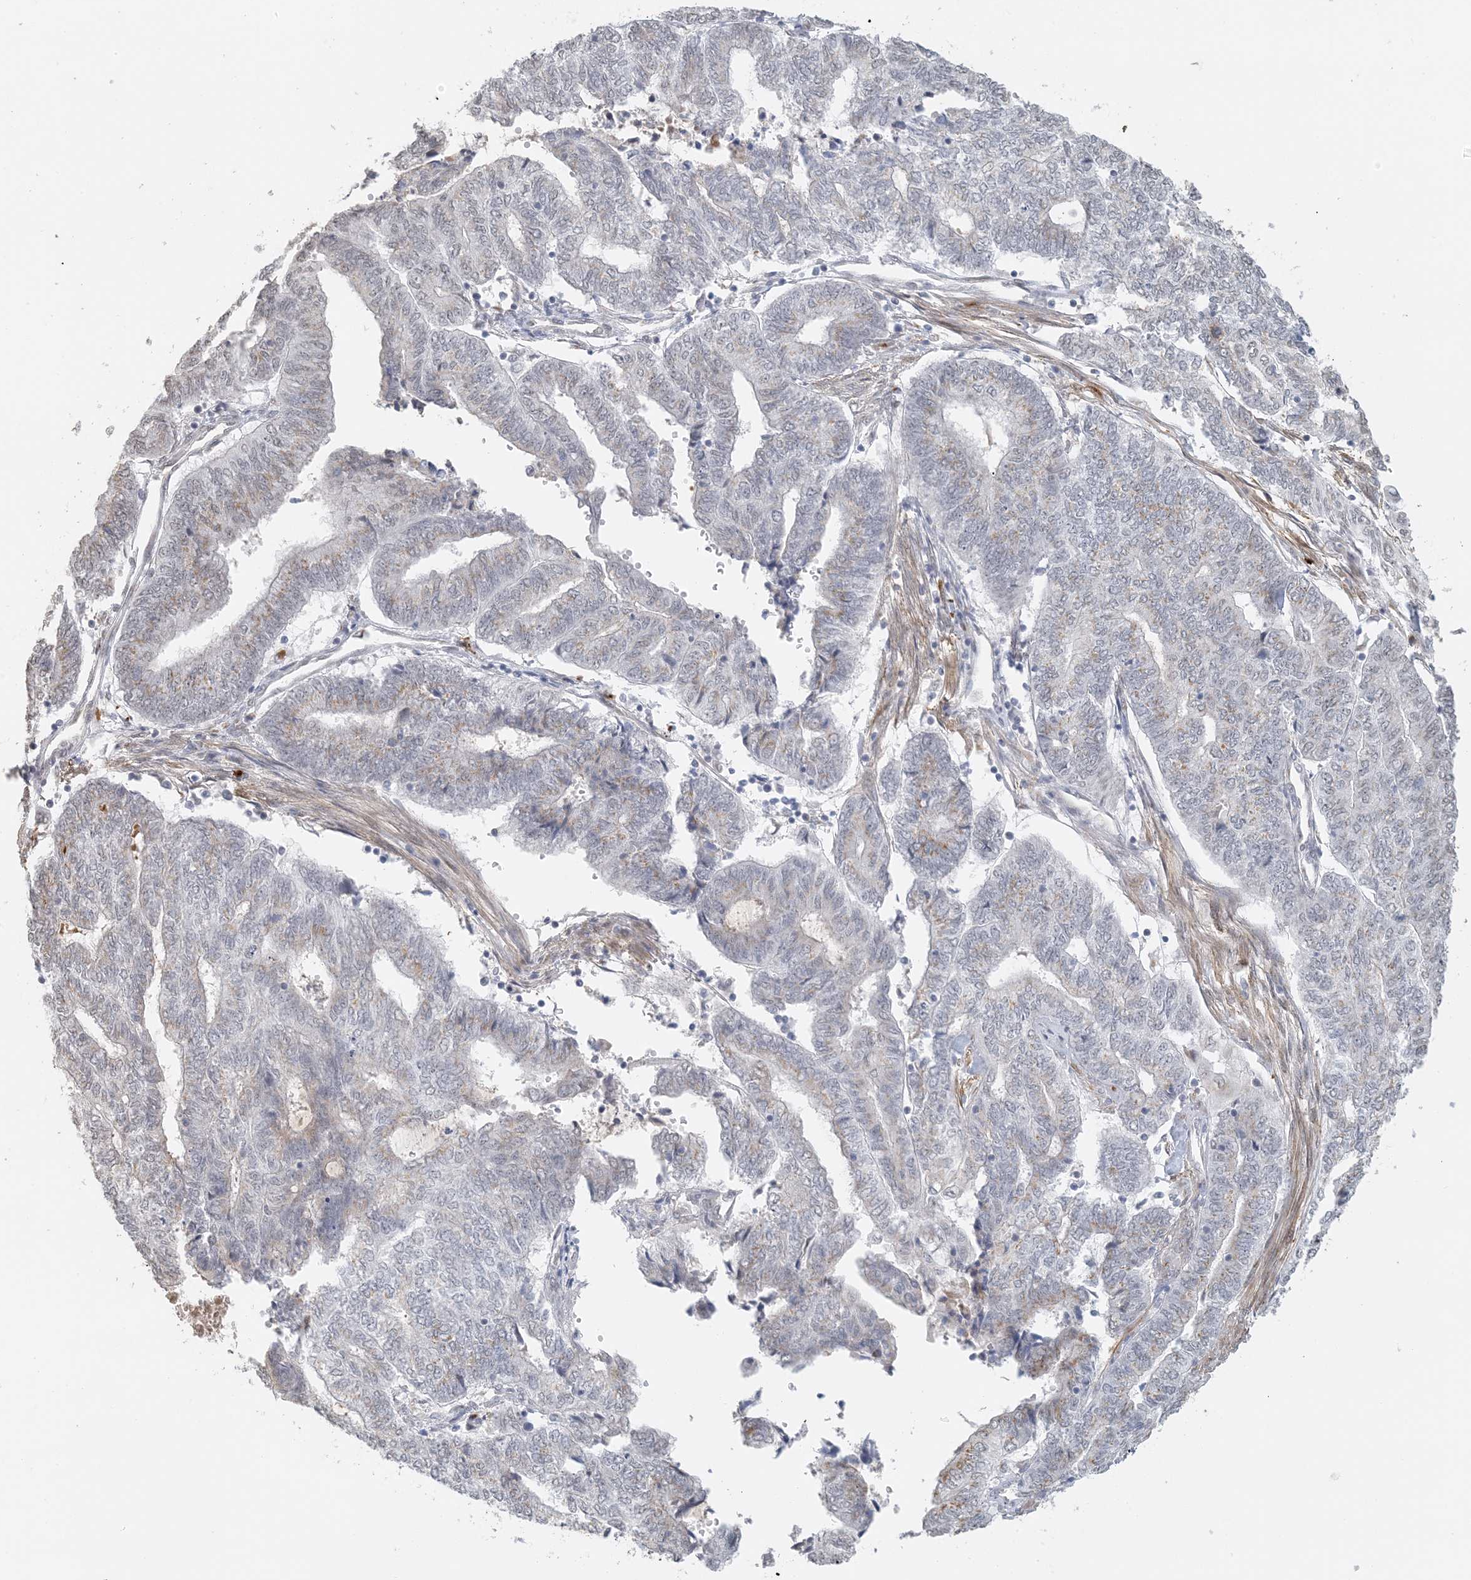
{"staining": {"intensity": "weak", "quantity": "25%-75%", "location": "cytoplasmic/membranous"}, "tissue": "endometrial cancer", "cell_type": "Tumor cells", "image_type": "cancer", "snomed": [{"axis": "morphology", "description": "Adenocarcinoma, NOS"}, {"axis": "topography", "description": "Uterus"}, {"axis": "topography", "description": "Endometrium"}], "caption": "Weak cytoplasmic/membranous positivity for a protein is seen in approximately 25%-75% of tumor cells of endometrial cancer (adenocarcinoma) using immunohistochemistry (IHC).", "gene": "ZCCHC4", "patient": {"sex": "female", "age": 70}}